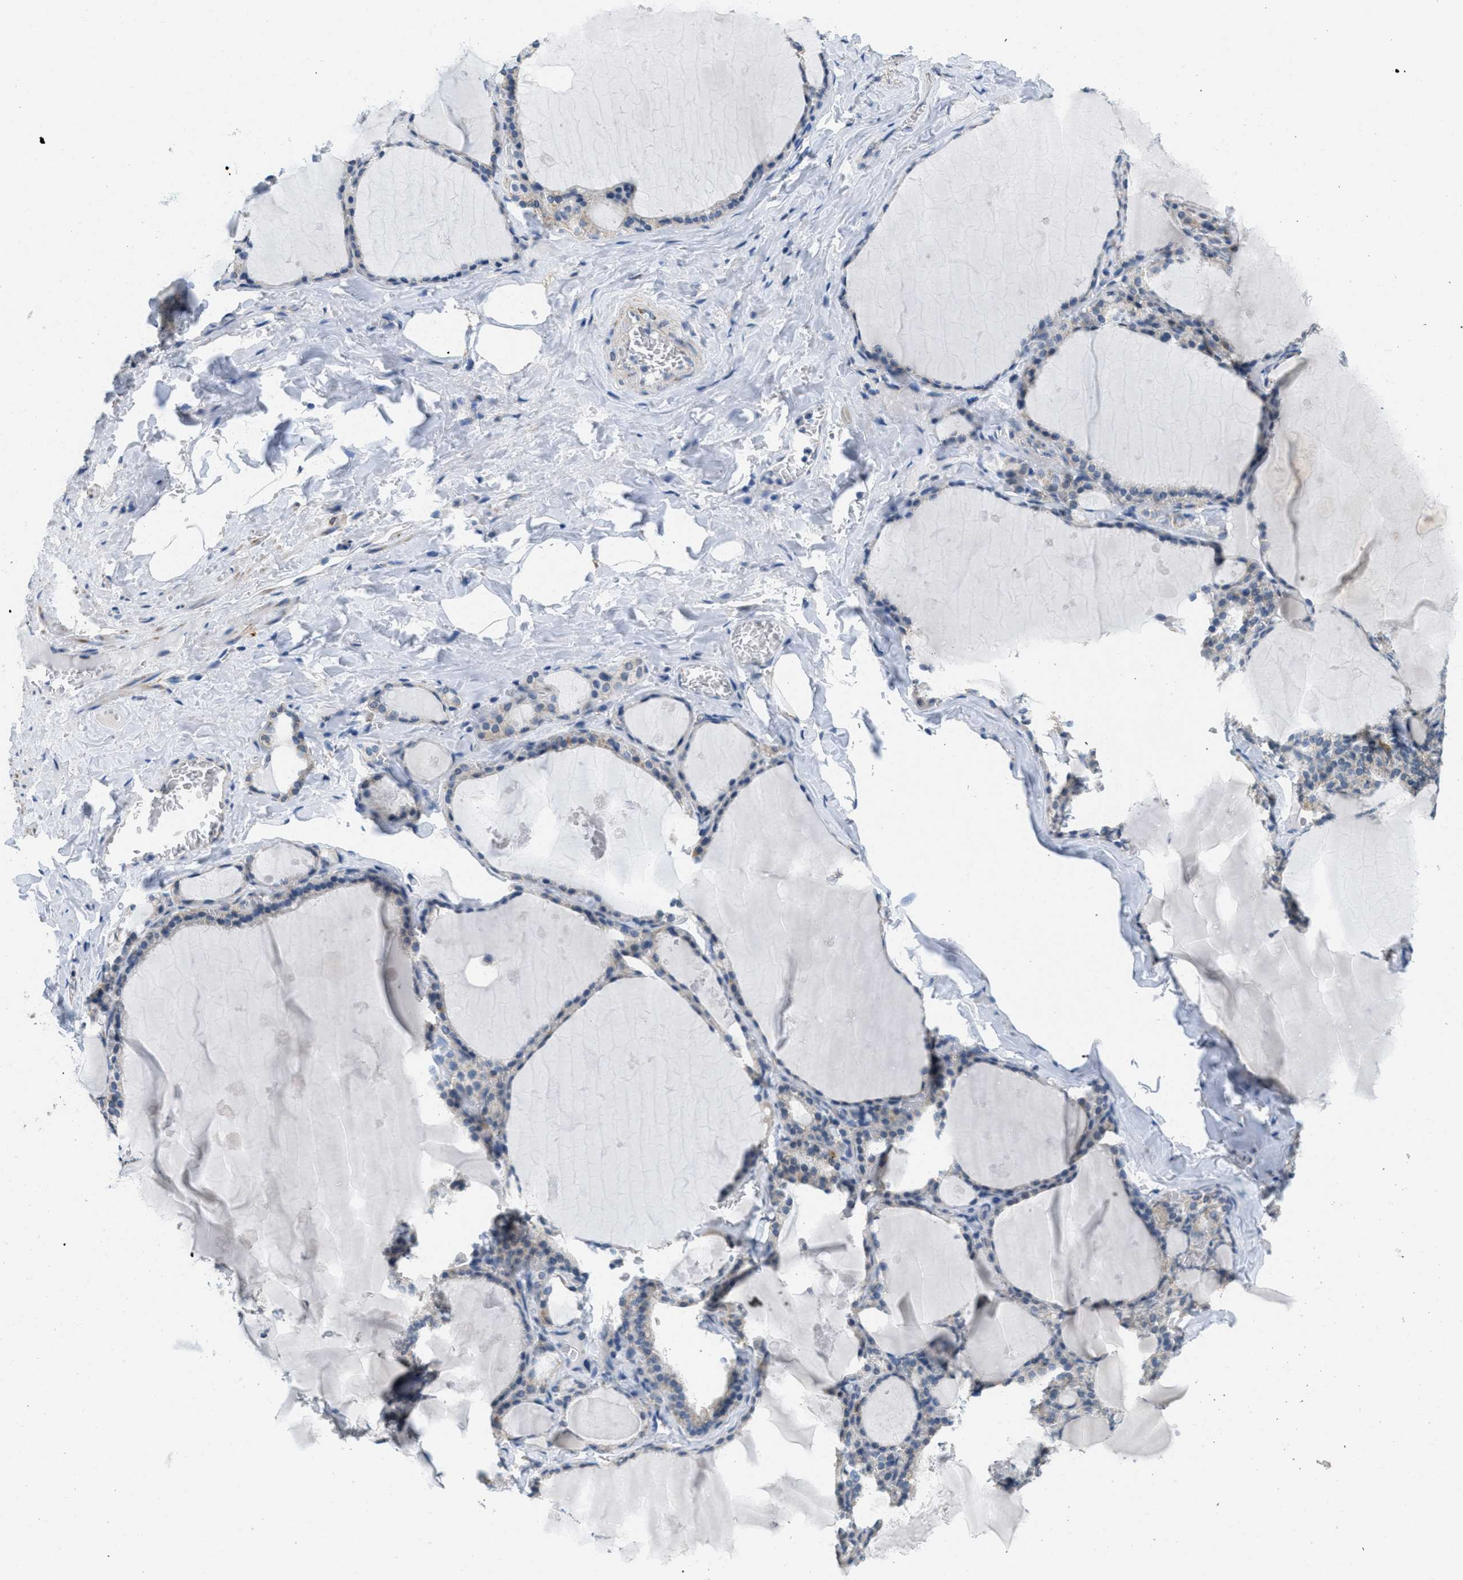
{"staining": {"intensity": "weak", "quantity": "25%-75%", "location": "cytoplasmic/membranous"}, "tissue": "thyroid gland", "cell_type": "Glandular cells", "image_type": "normal", "snomed": [{"axis": "morphology", "description": "Normal tissue, NOS"}, {"axis": "topography", "description": "Thyroid gland"}], "caption": "IHC of benign human thyroid gland reveals low levels of weak cytoplasmic/membranous expression in approximately 25%-75% of glandular cells.", "gene": "TOMM70", "patient": {"sex": "male", "age": 56}}